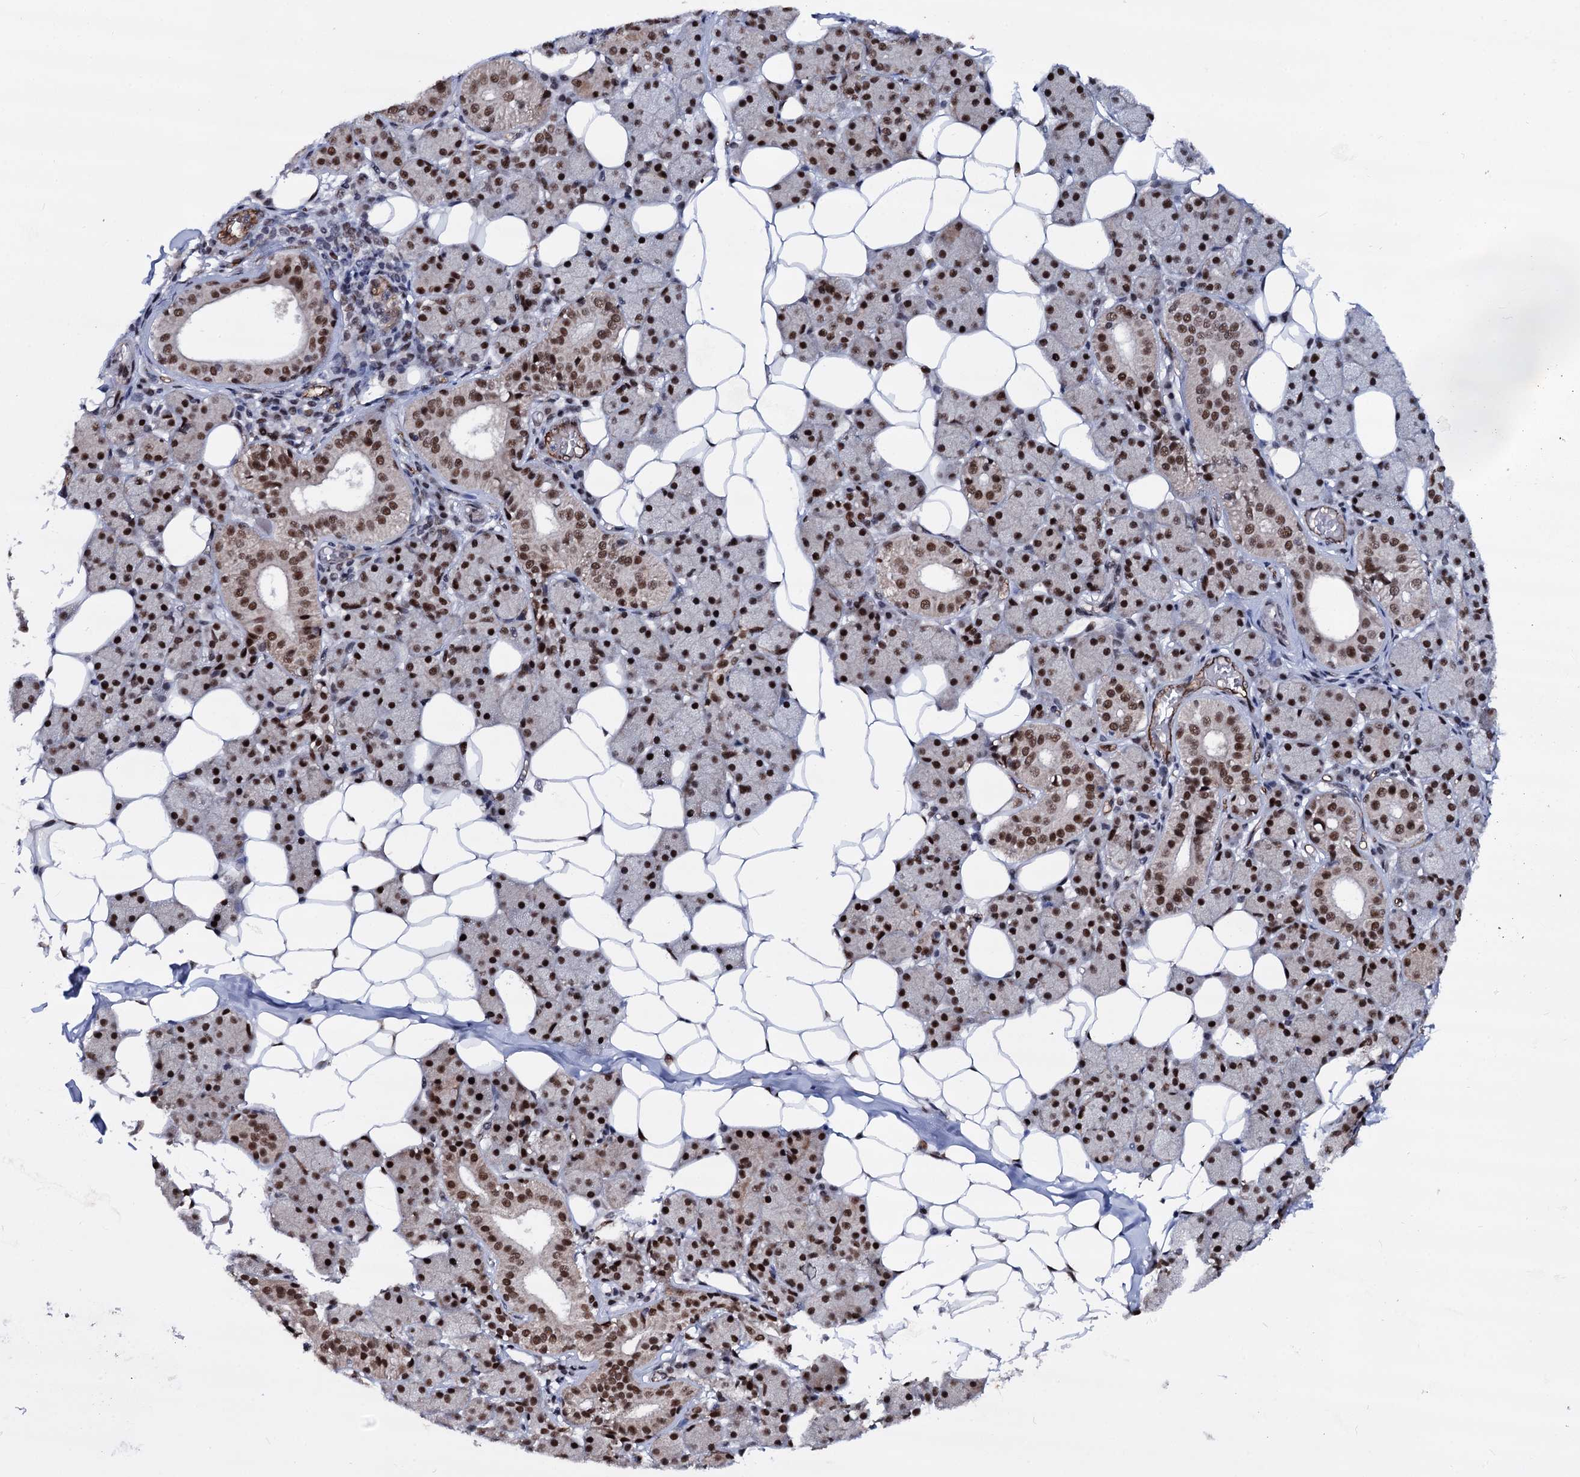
{"staining": {"intensity": "strong", "quantity": ">75%", "location": "nuclear"}, "tissue": "salivary gland", "cell_type": "Glandular cells", "image_type": "normal", "snomed": [{"axis": "morphology", "description": "Normal tissue, NOS"}, {"axis": "topography", "description": "Salivary gland"}], "caption": "Protein analysis of unremarkable salivary gland exhibits strong nuclear positivity in approximately >75% of glandular cells.", "gene": "GALNT11", "patient": {"sex": "female", "age": 33}}